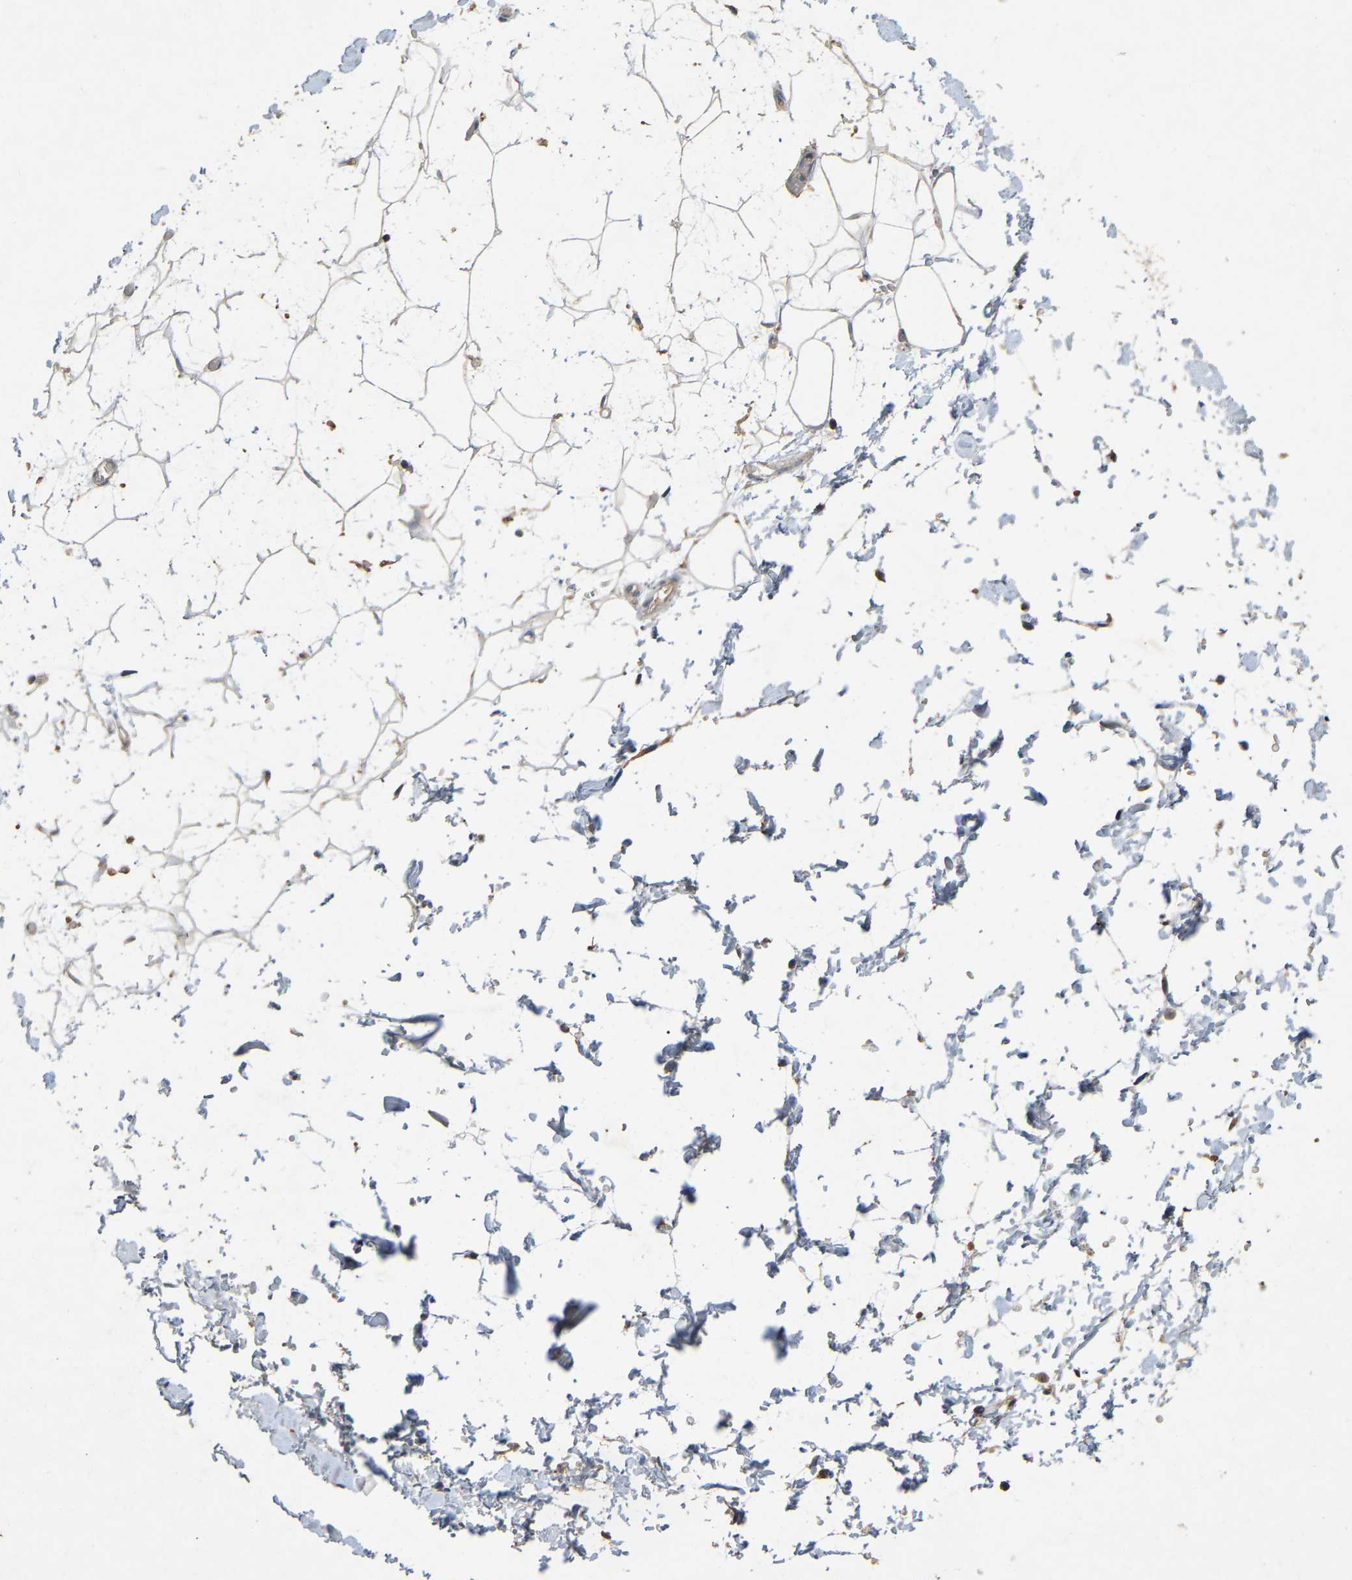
{"staining": {"intensity": "weak", "quantity": ">75%", "location": "cytoplasmic/membranous"}, "tissue": "adipose tissue", "cell_type": "Adipocytes", "image_type": "normal", "snomed": [{"axis": "morphology", "description": "Normal tissue, NOS"}, {"axis": "topography", "description": "Soft tissue"}], "caption": "Immunohistochemistry (IHC) photomicrograph of unremarkable human adipose tissue stained for a protein (brown), which exhibits low levels of weak cytoplasmic/membranous staining in about >75% of adipocytes.", "gene": "LPAR2", "patient": {"sex": "male", "age": 72}}